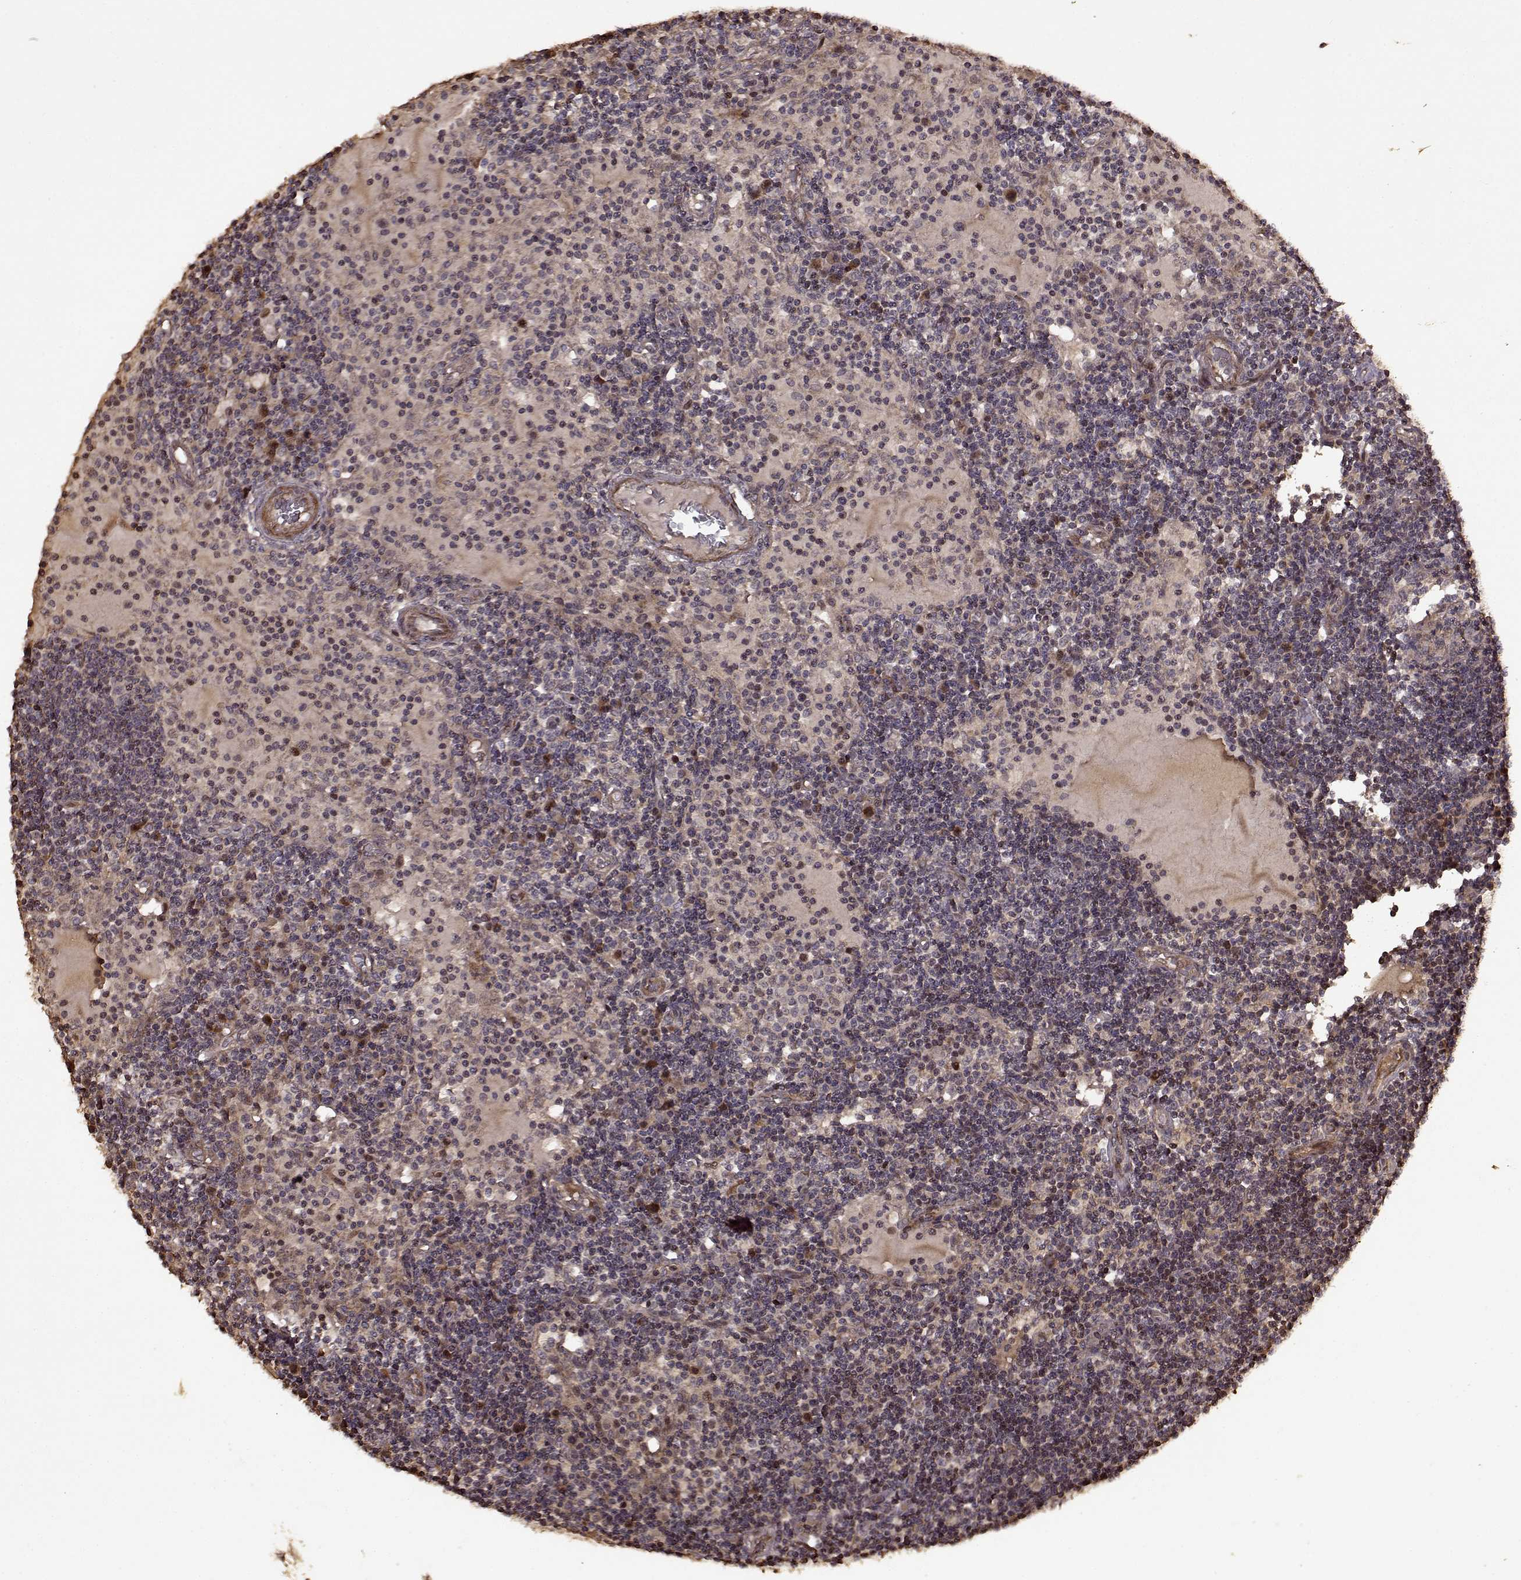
{"staining": {"intensity": "negative", "quantity": "none", "location": "none"}, "tissue": "lymph node", "cell_type": "Germinal center cells", "image_type": "normal", "snomed": [{"axis": "morphology", "description": "Normal tissue, NOS"}, {"axis": "topography", "description": "Lymph node"}], "caption": "The immunohistochemistry photomicrograph has no significant positivity in germinal center cells of lymph node.", "gene": "FBXW11", "patient": {"sex": "female", "age": 72}}